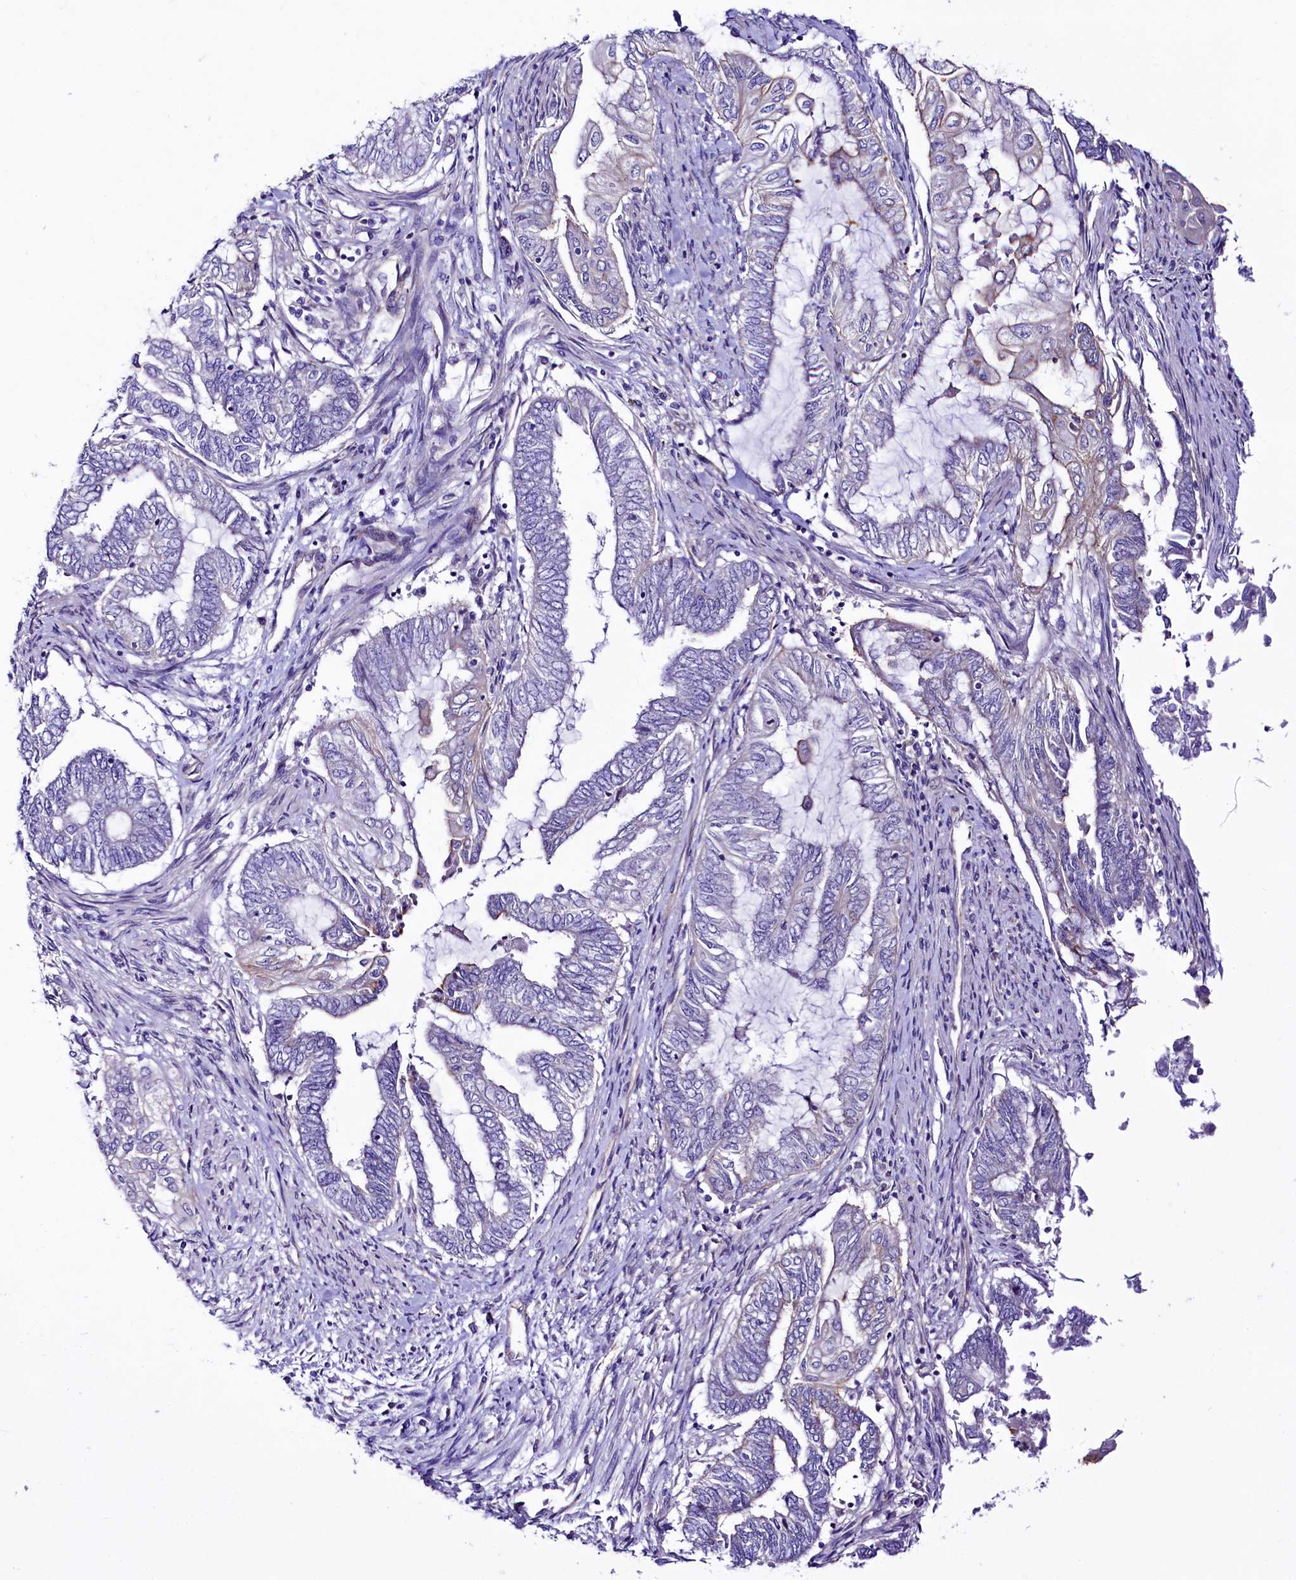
{"staining": {"intensity": "negative", "quantity": "none", "location": "none"}, "tissue": "endometrial cancer", "cell_type": "Tumor cells", "image_type": "cancer", "snomed": [{"axis": "morphology", "description": "Adenocarcinoma, NOS"}, {"axis": "topography", "description": "Uterus"}, {"axis": "topography", "description": "Endometrium"}], "caption": "There is no significant expression in tumor cells of endometrial adenocarcinoma.", "gene": "SLF1", "patient": {"sex": "female", "age": 70}}